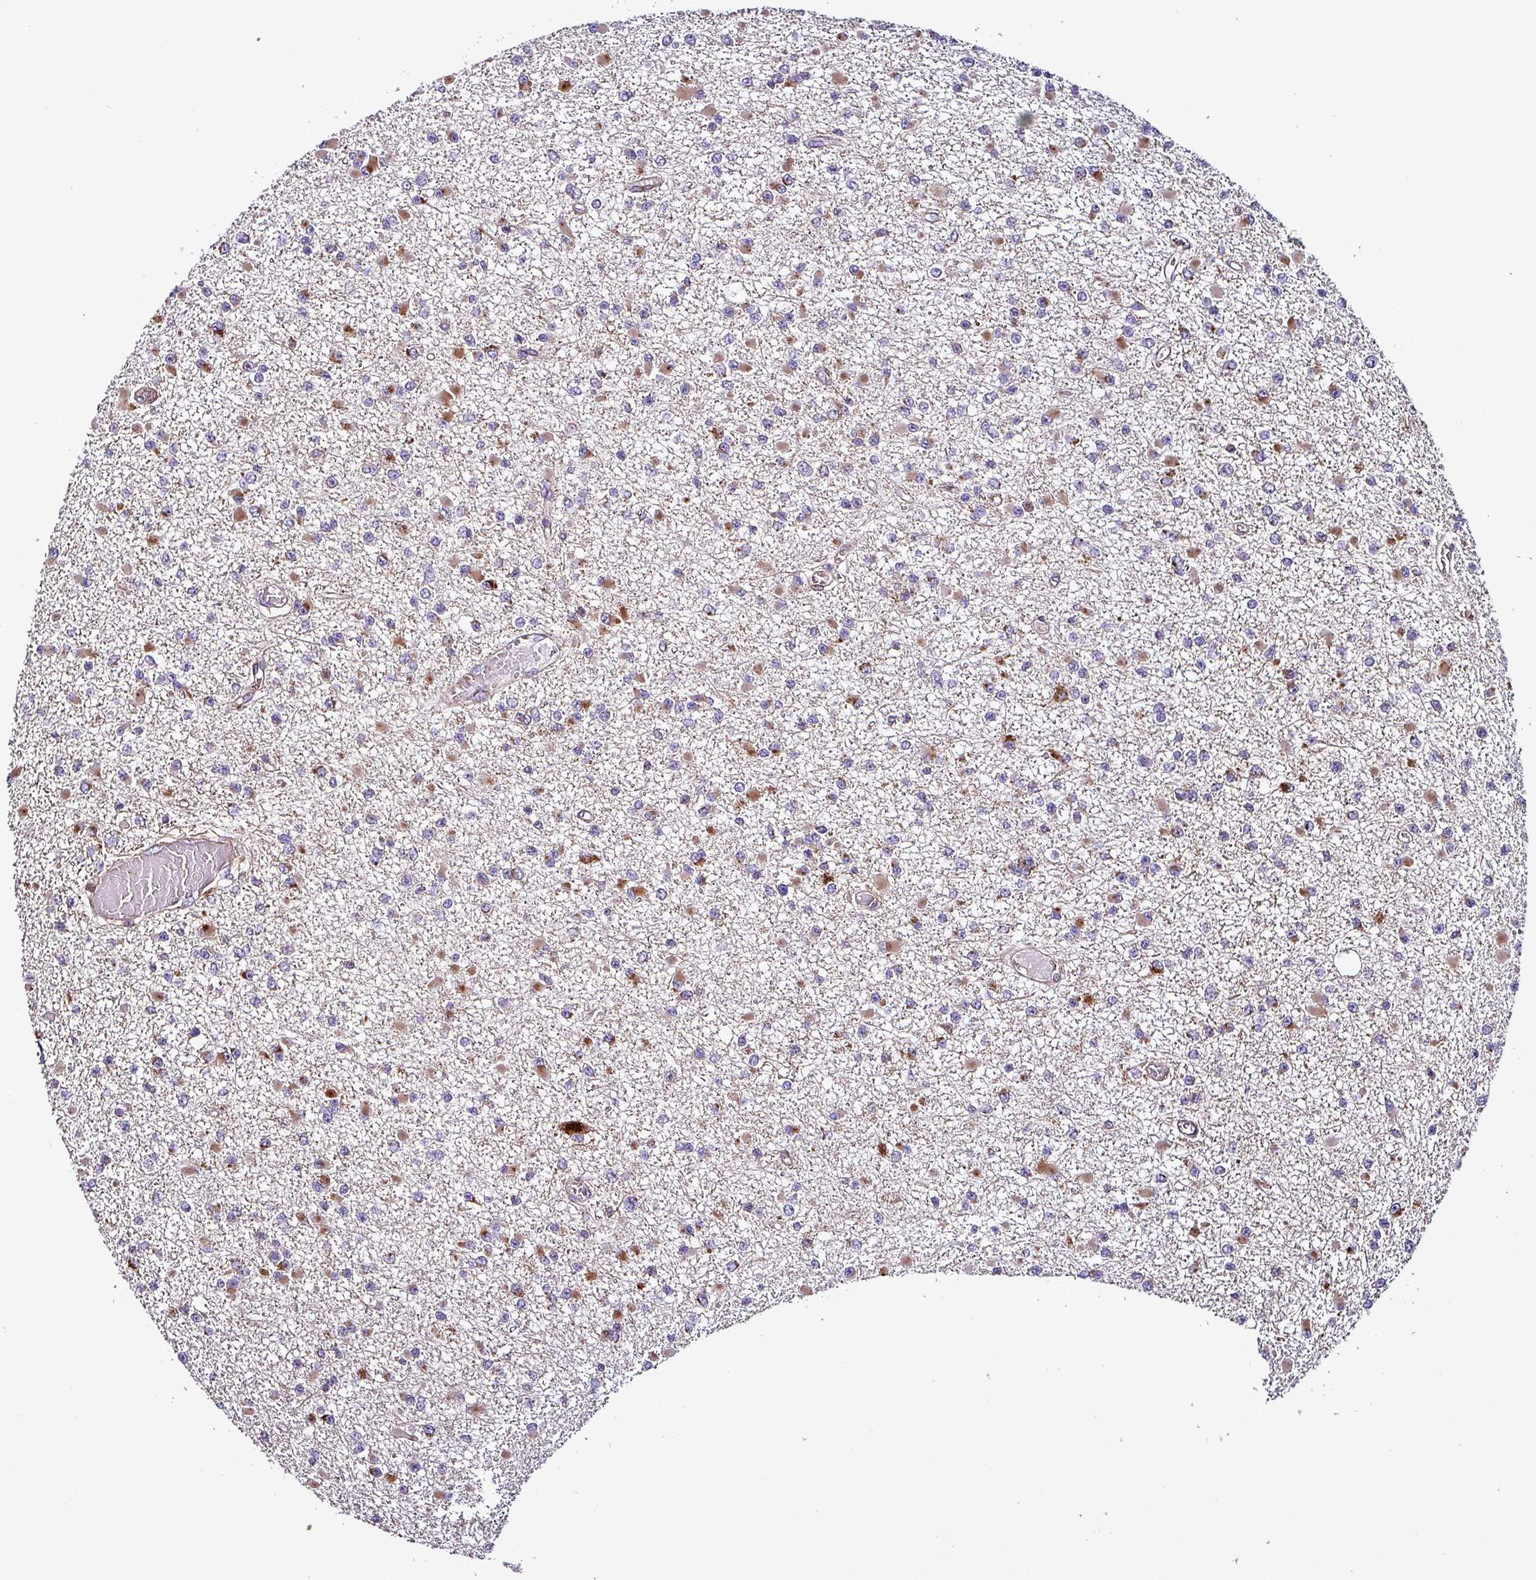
{"staining": {"intensity": "moderate", "quantity": "25%-75%", "location": "cytoplasmic/membranous"}, "tissue": "glioma", "cell_type": "Tumor cells", "image_type": "cancer", "snomed": [{"axis": "morphology", "description": "Glioma, malignant, Low grade"}, {"axis": "topography", "description": "Brain"}], "caption": "Protein staining reveals moderate cytoplasmic/membranous positivity in about 25%-75% of tumor cells in glioma. (brown staining indicates protein expression, while blue staining denotes nuclei).", "gene": "VAMP4", "patient": {"sex": "female", "age": 22}}